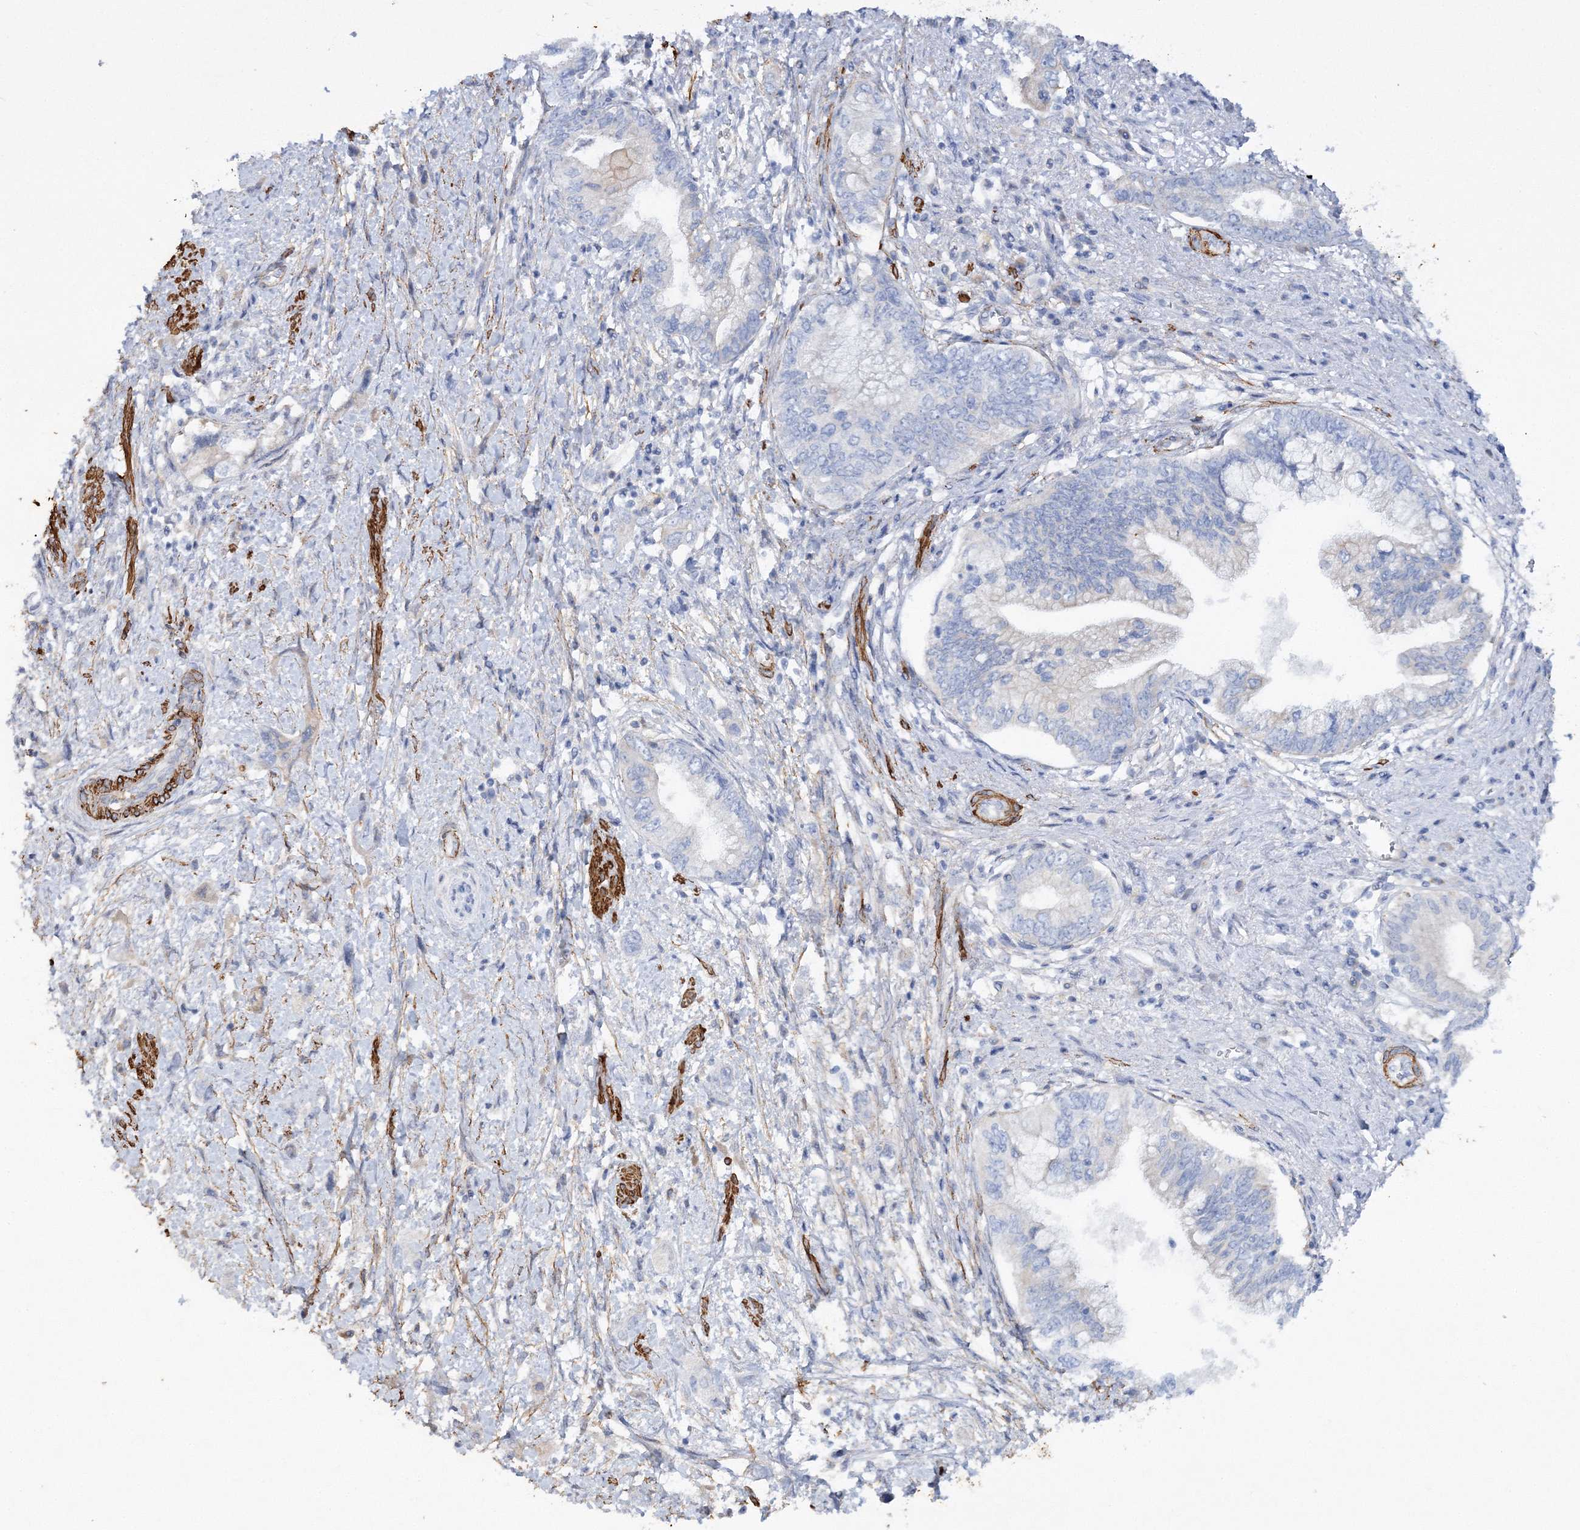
{"staining": {"intensity": "negative", "quantity": "none", "location": "none"}, "tissue": "pancreatic cancer", "cell_type": "Tumor cells", "image_type": "cancer", "snomed": [{"axis": "morphology", "description": "Adenocarcinoma, NOS"}, {"axis": "topography", "description": "Pancreas"}], "caption": "High power microscopy photomicrograph of an immunohistochemistry micrograph of pancreatic cancer, revealing no significant staining in tumor cells. (Stains: DAB immunohistochemistry with hematoxylin counter stain, Microscopy: brightfield microscopy at high magnification).", "gene": "RTN2", "patient": {"sex": "female", "age": 73}}